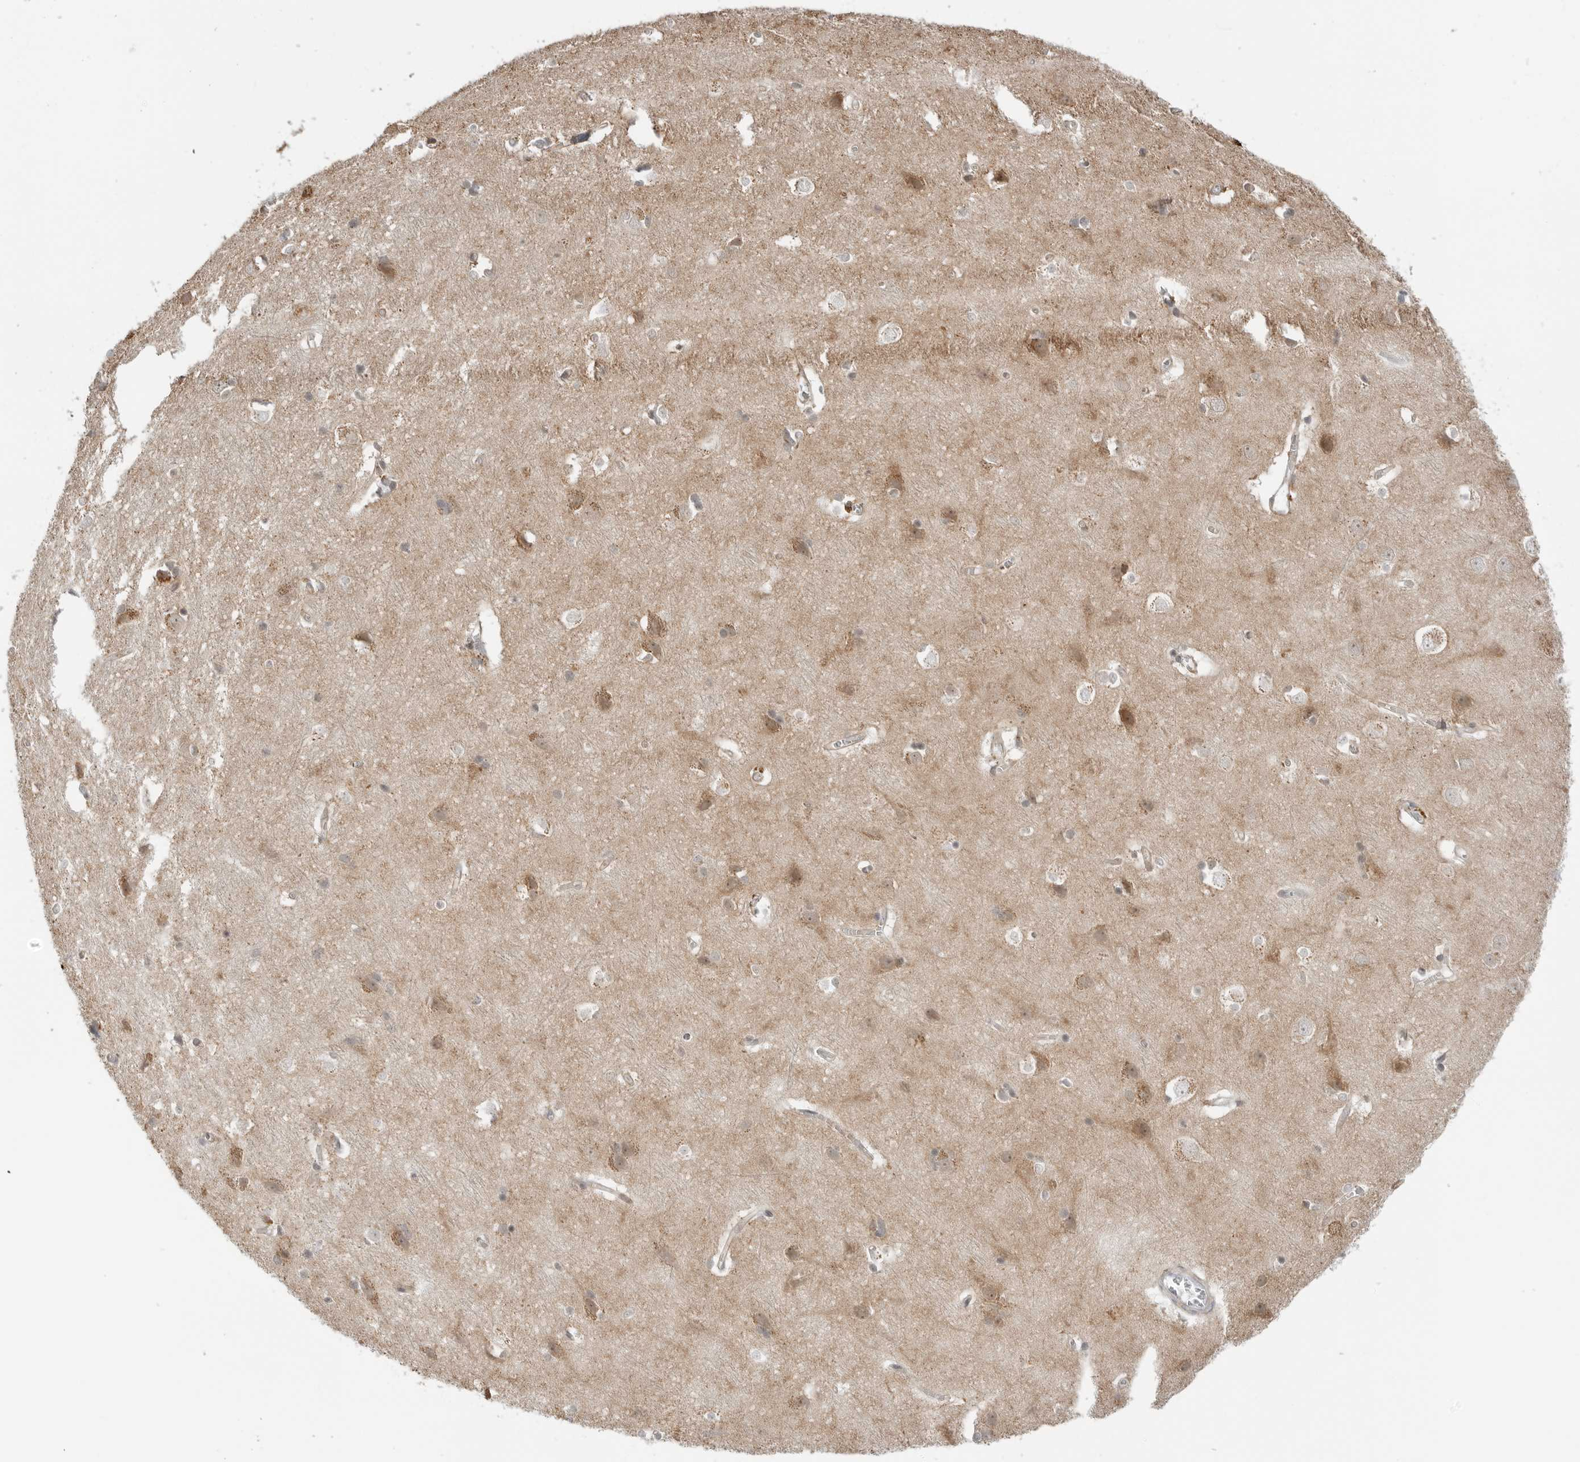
{"staining": {"intensity": "weak", "quantity": ">75%", "location": "cytoplasmic/membranous"}, "tissue": "cerebral cortex", "cell_type": "Endothelial cells", "image_type": "normal", "snomed": [{"axis": "morphology", "description": "Normal tissue, NOS"}, {"axis": "topography", "description": "Cerebral cortex"}], "caption": "Unremarkable cerebral cortex demonstrates weak cytoplasmic/membranous expression in approximately >75% of endothelial cells The staining is performed using DAB brown chromogen to label protein expression. The nuclei are counter-stained blue using hematoxylin..", "gene": "PEX2", "patient": {"sex": "male", "age": 54}}